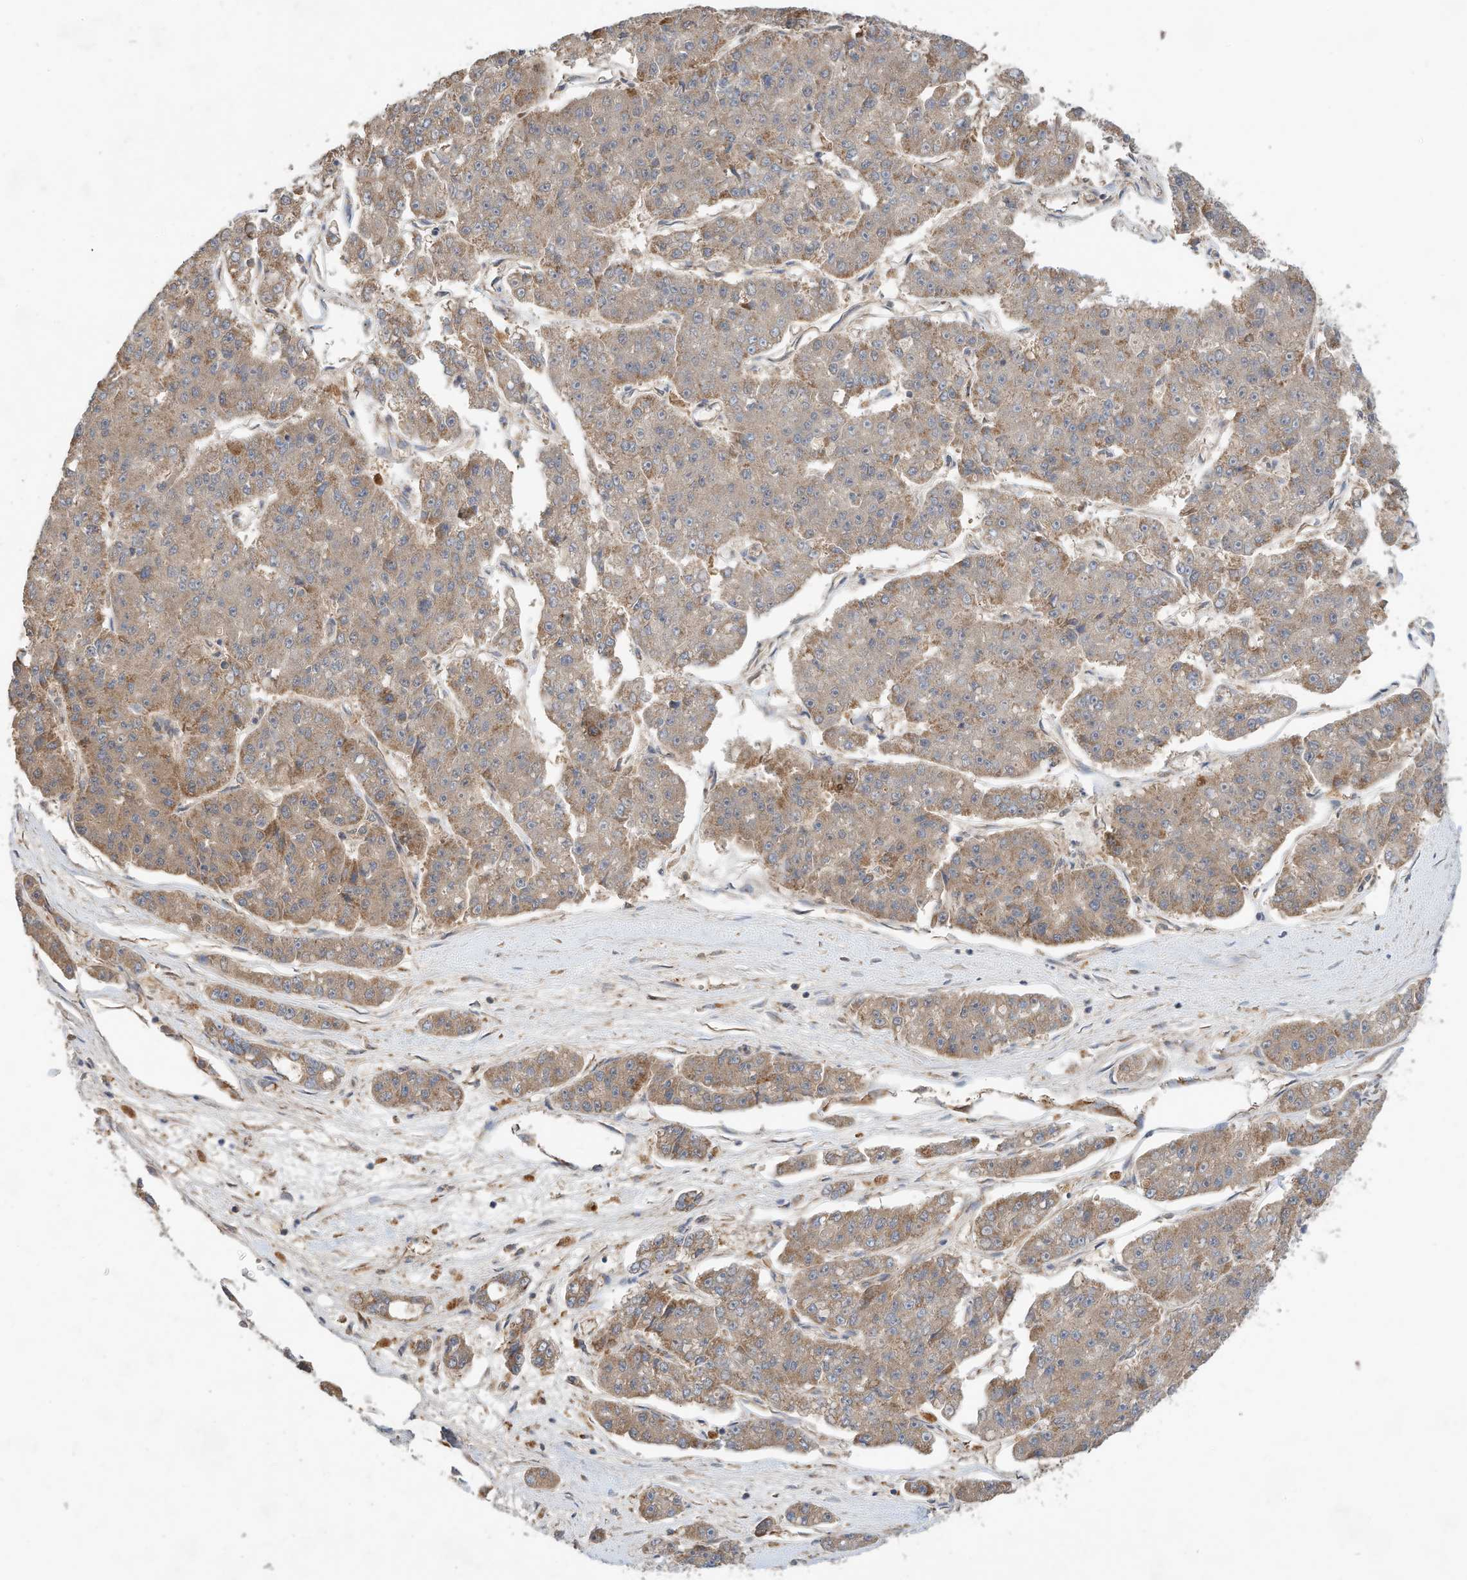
{"staining": {"intensity": "moderate", "quantity": ">75%", "location": "cytoplasmic/membranous"}, "tissue": "pancreatic cancer", "cell_type": "Tumor cells", "image_type": "cancer", "snomed": [{"axis": "morphology", "description": "Adenocarcinoma, NOS"}, {"axis": "topography", "description": "Pancreas"}], "caption": "This image shows immunohistochemistry (IHC) staining of human pancreatic adenocarcinoma, with medium moderate cytoplasmic/membranous positivity in about >75% of tumor cells.", "gene": "CPAMD8", "patient": {"sex": "male", "age": 50}}